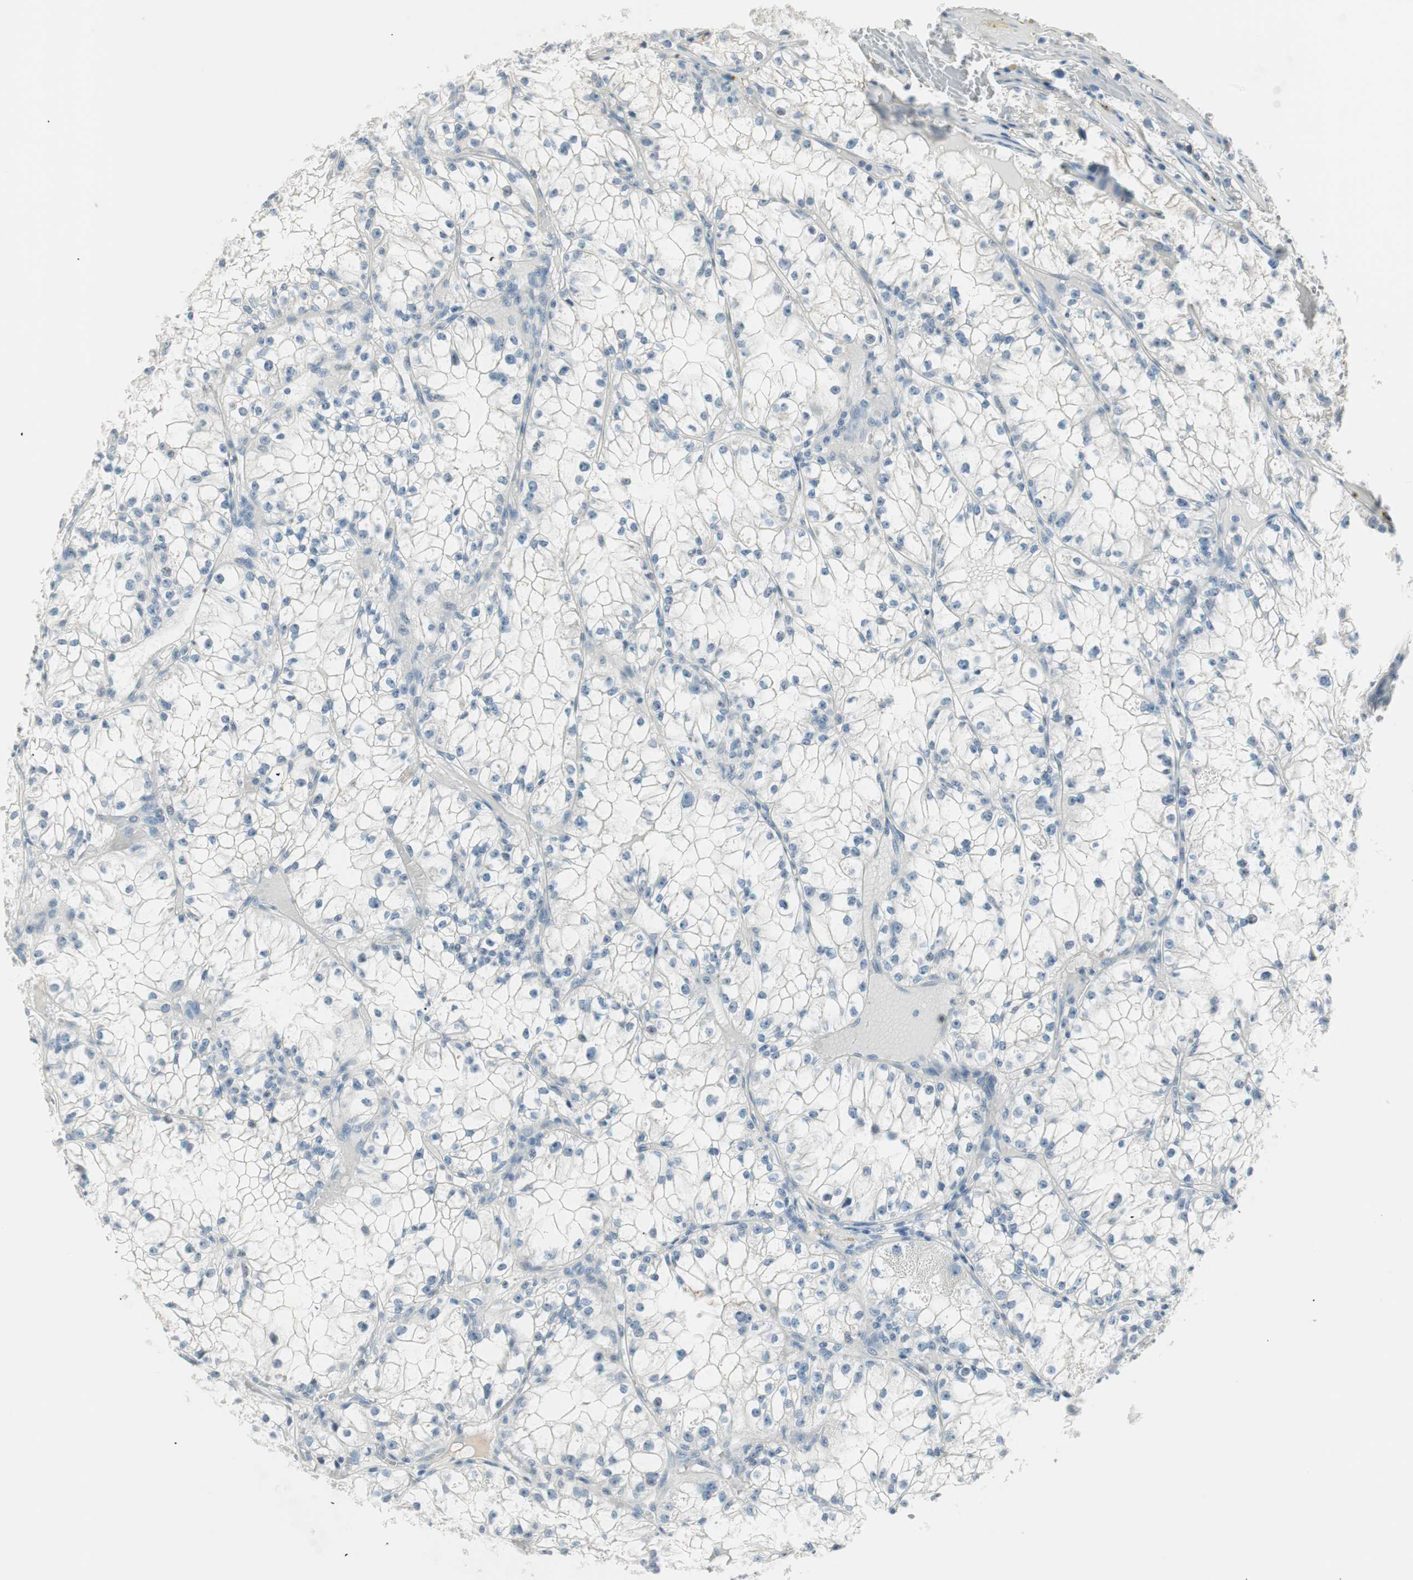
{"staining": {"intensity": "negative", "quantity": "none", "location": "none"}, "tissue": "renal cancer", "cell_type": "Tumor cells", "image_type": "cancer", "snomed": [{"axis": "morphology", "description": "Adenocarcinoma, NOS"}, {"axis": "topography", "description": "Kidney"}], "caption": "This photomicrograph is of renal adenocarcinoma stained with IHC to label a protein in brown with the nuclei are counter-stained blue. There is no positivity in tumor cells.", "gene": "HOXB13", "patient": {"sex": "male", "age": 56}}